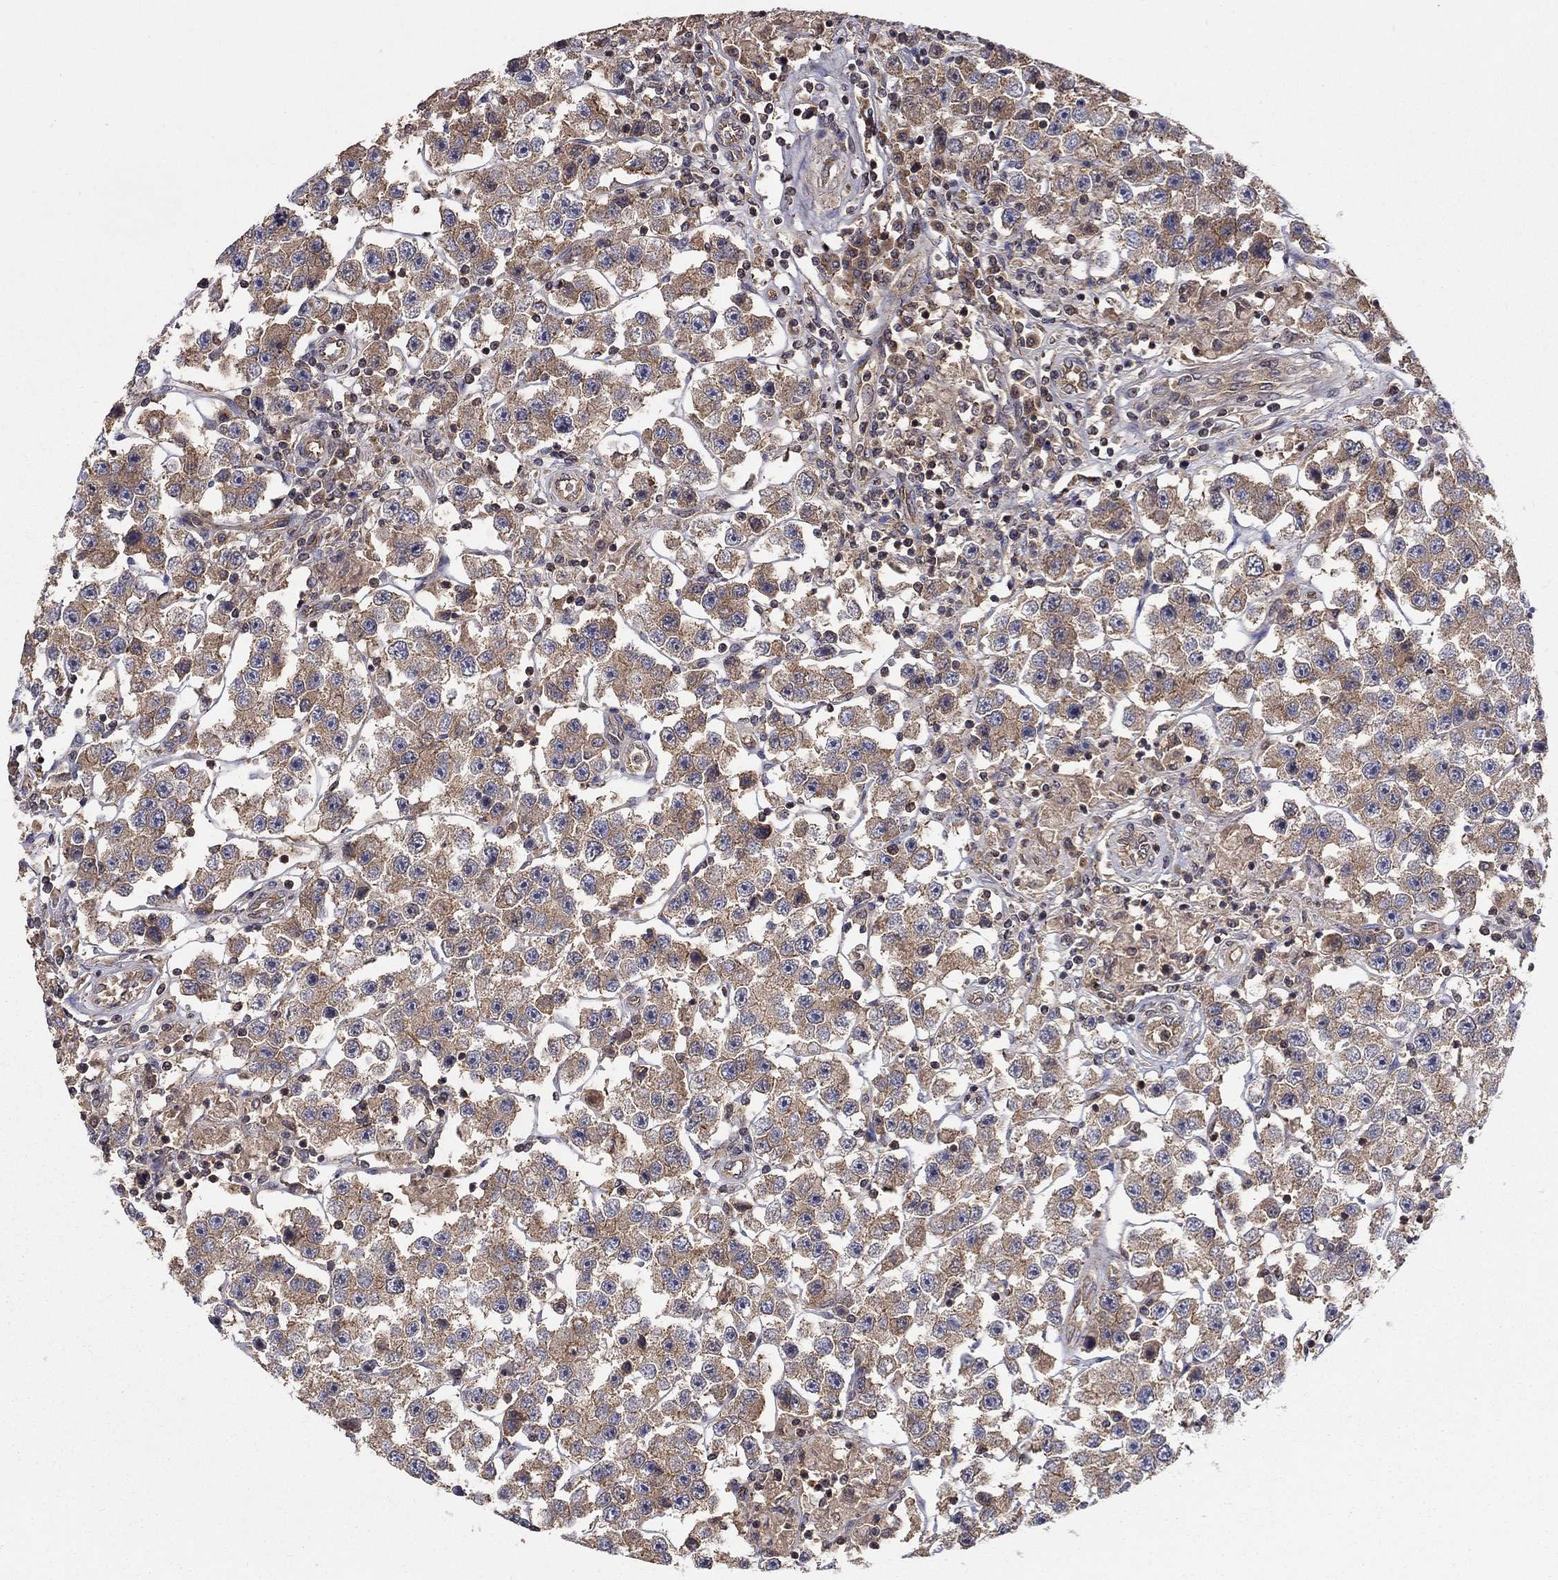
{"staining": {"intensity": "weak", "quantity": ">75%", "location": "cytoplasmic/membranous"}, "tissue": "testis cancer", "cell_type": "Tumor cells", "image_type": "cancer", "snomed": [{"axis": "morphology", "description": "Seminoma, NOS"}, {"axis": "topography", "description": "Testis"}], "caption": "A histopathology image of seminoma (testis) stained for a protein exhibits weak cytoplasmic/membranous brown staining in tumor cells.", "gene": "BMERB1", "patient": {"sex": "male", "age": 45}}